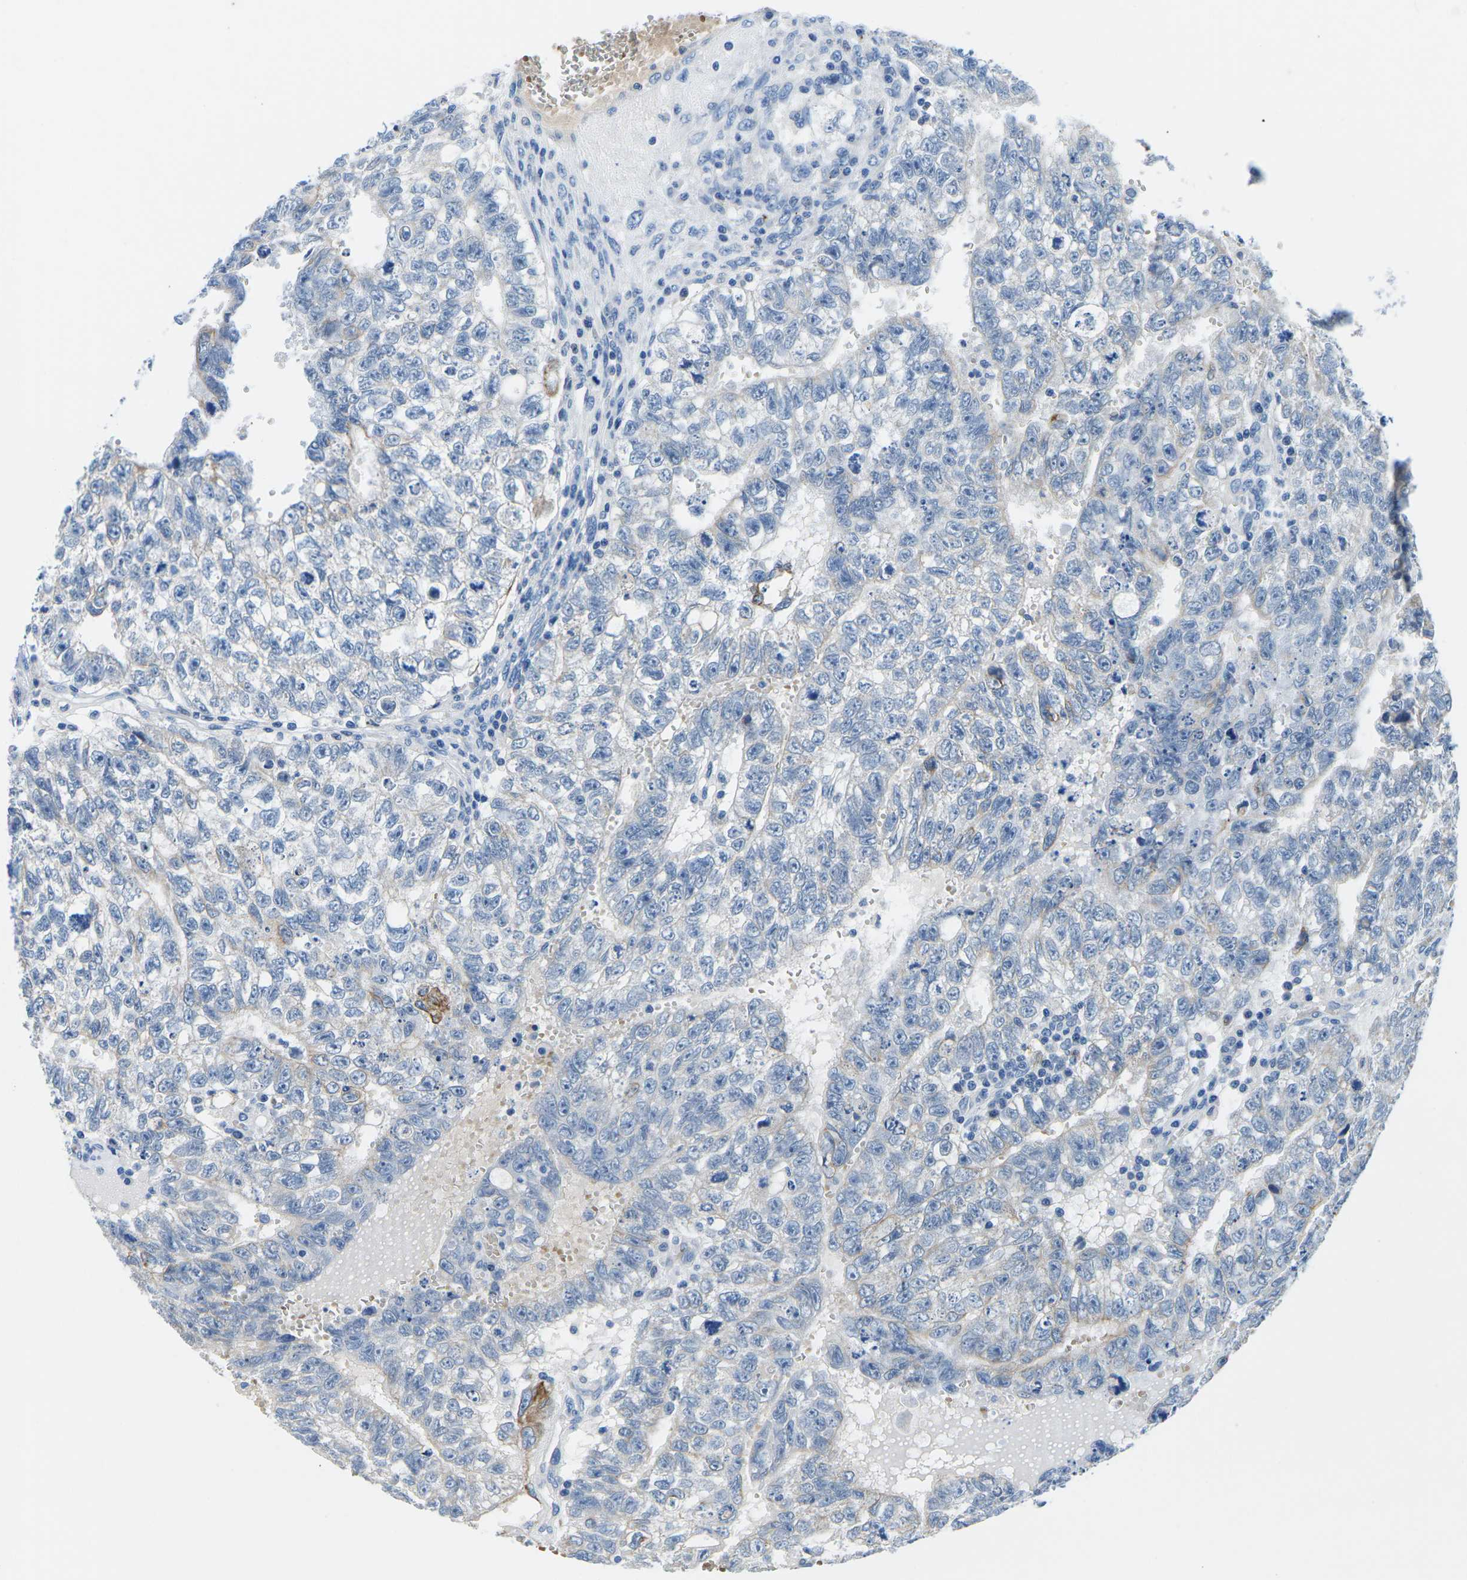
{"staining": {"intensity": "negative", "quantity": "none", "location": "none"}, "tissue": "testis cancer", "cell_type": "Tumor cells", "image_type": "cancer", "snomed": [{"axis": "morphology", "description": "Seminoma, NOS"}, {"axis": "morphology", "description": "Carcinoma, Embryonal, NOS"}, {"axis": "topography", "description": "Testis"}], "caption": "Tumor cells show no significant positivity in testis embryonal carcinoma.", "gene": "TM6SF1", "patient": {"sex": "male", "age": 38}}